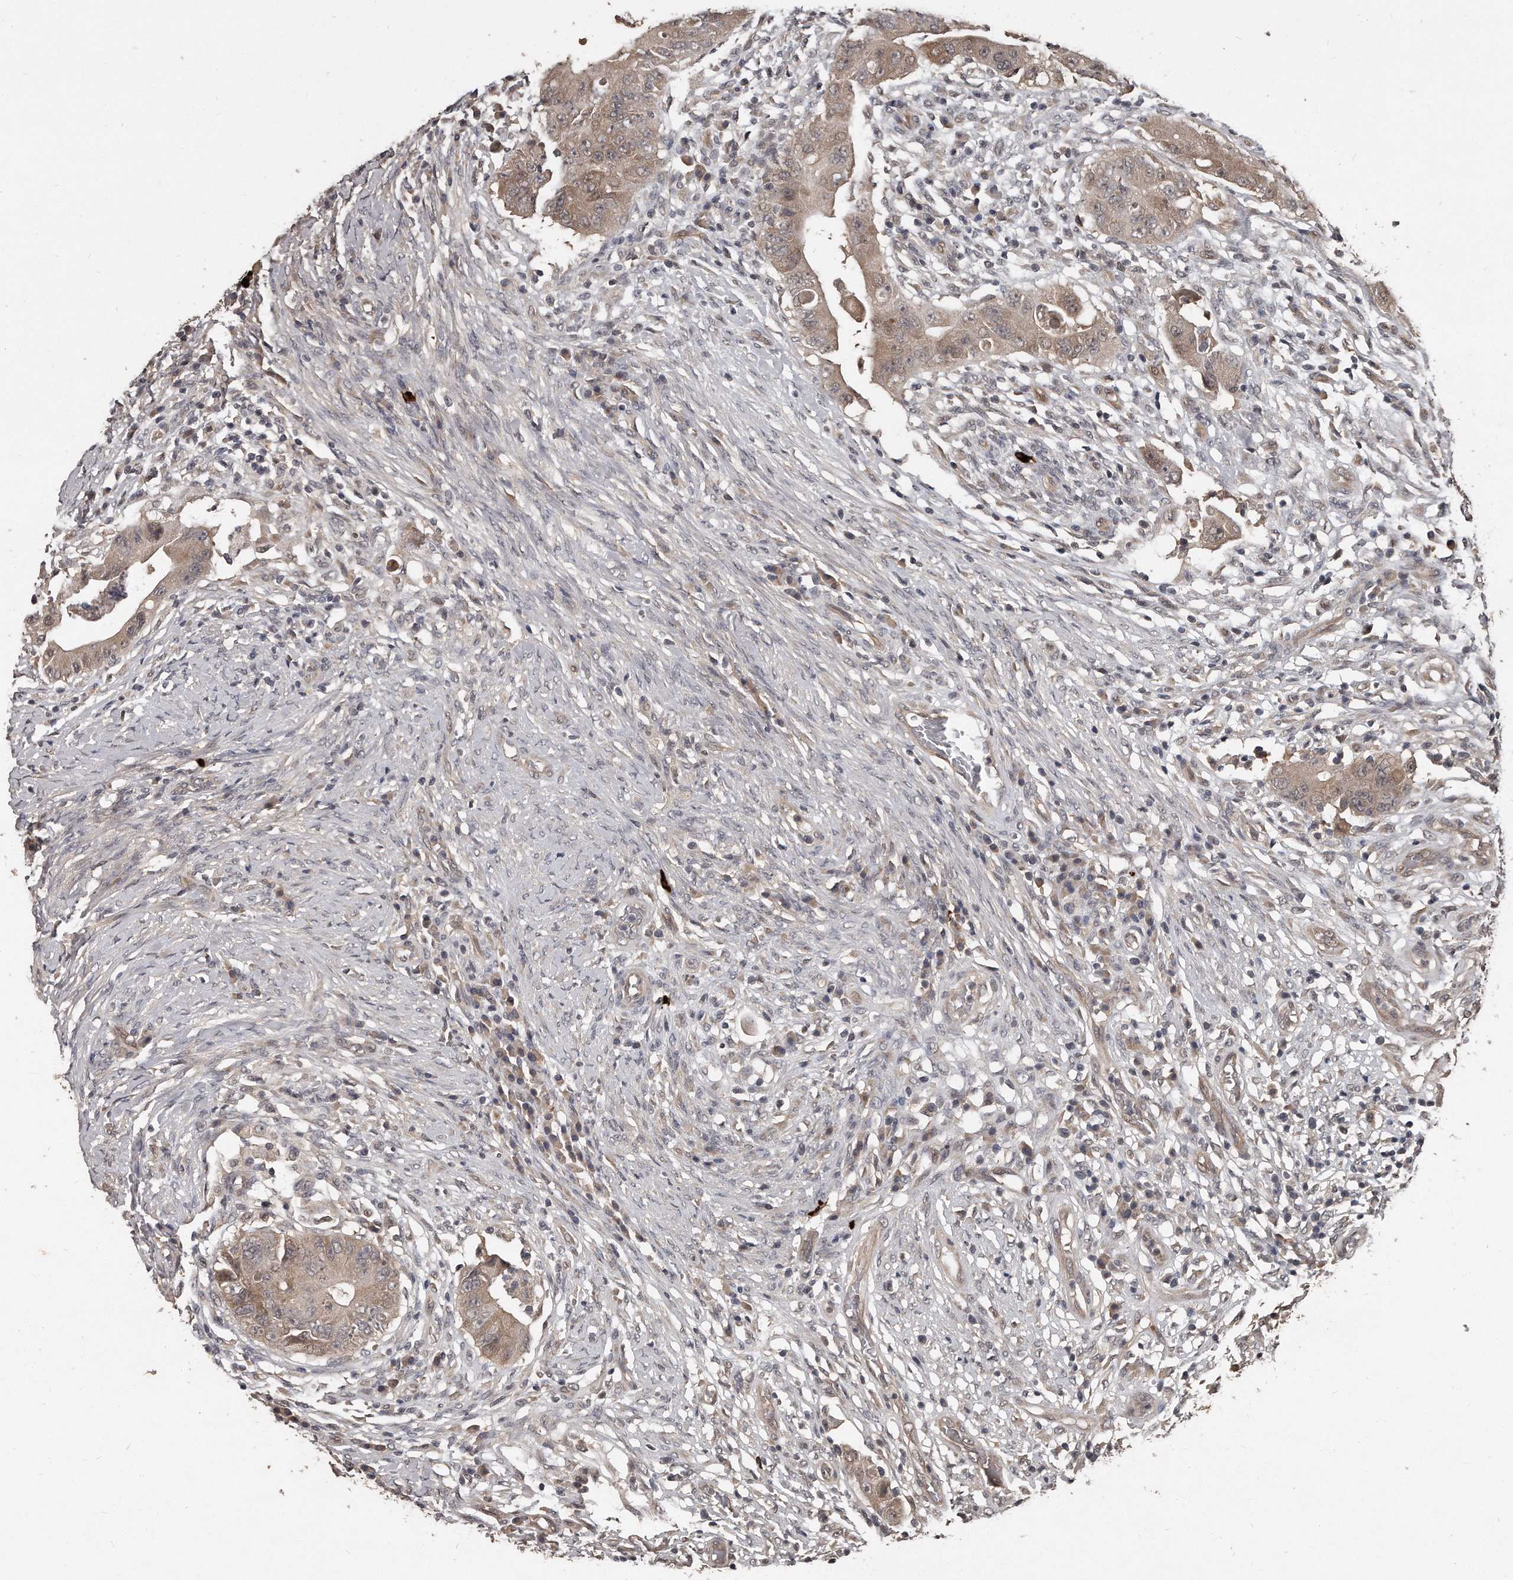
{"staining": {"intensity": "weak", "quantity": ">75%", "location": "cytoplasmic/membranous"}, "tissue": "colorectal cancer", "cell_type": "Tumor cells", "image_type": "cancer", "snomed": [{"axis": "morphology", "description": "Adenocarcinoma, NOS"}, {"axis": "topography", "description": "Rectum"}], "caption": "Immunohistochemistry image of neoplastic tissue: adenocarcinoma (colorectal) stained using IHC exhibits low levels of weak protein expression localized specifically in the cytoplasmic/membranous of tumor cells, appearing as a cytoplasmic/membranous brown color.", "gene": "GRB10", "patient": {"sex": "female", "age": 71}}